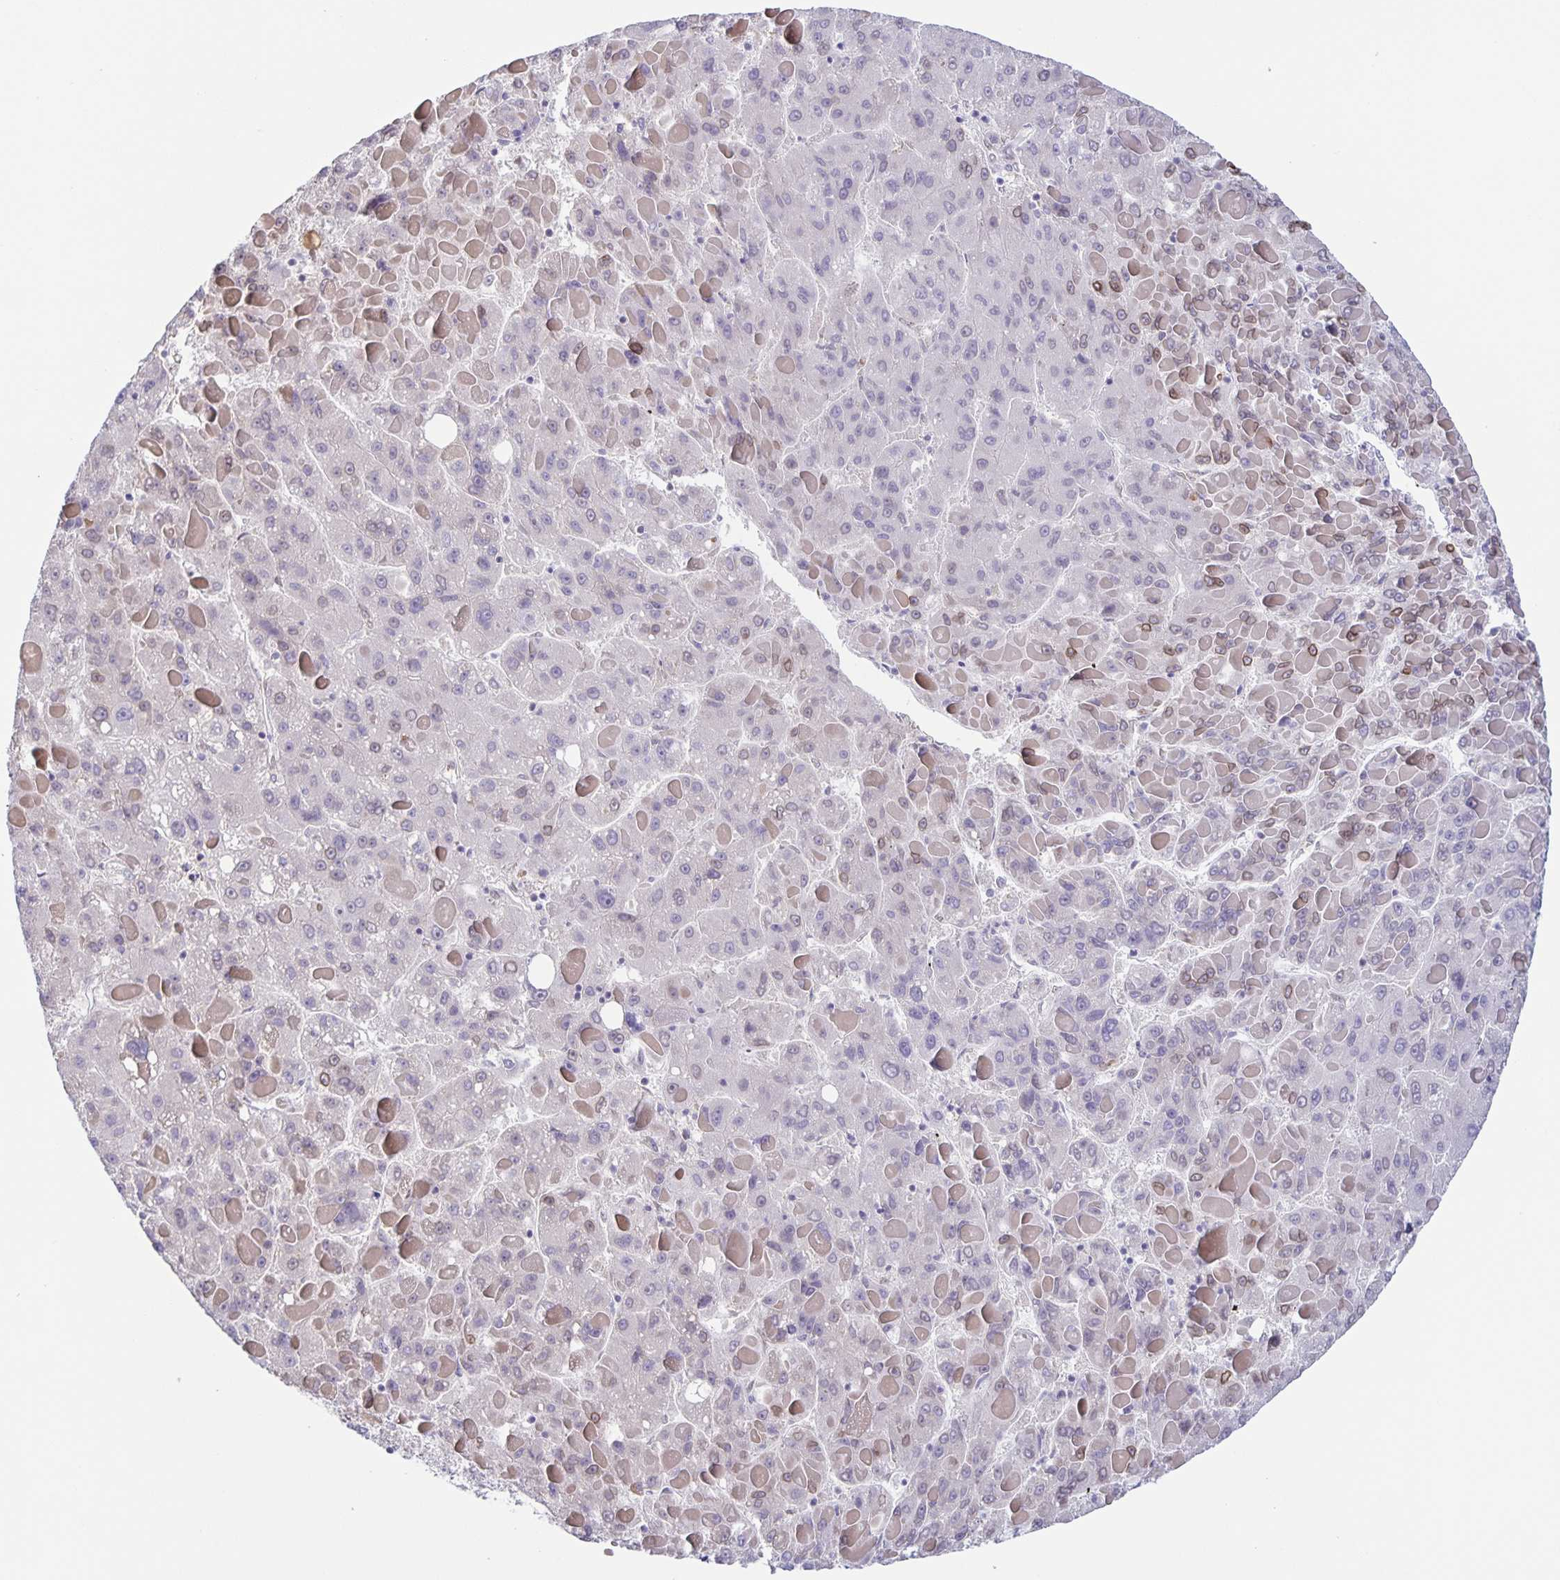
{"staining": {"intensity": "moderate", "quantity": "<25%", "location": "nuclear"}, "tissue": "liver cancer", "cell_type": "Tumor cells", "image_type": "cancer", "snomed": [{"axis": "morphology", "description": "Carcinoma, Hepatocellular, NOS"}, {"axis": "topography", "description": "Liver"}], "caption": "Tumor cells exhibit moderate nuclear expression in about <25% of cells in liver cancer.", "gene": "SYNE2", "patient": {"sex": "female", "age": 82}}